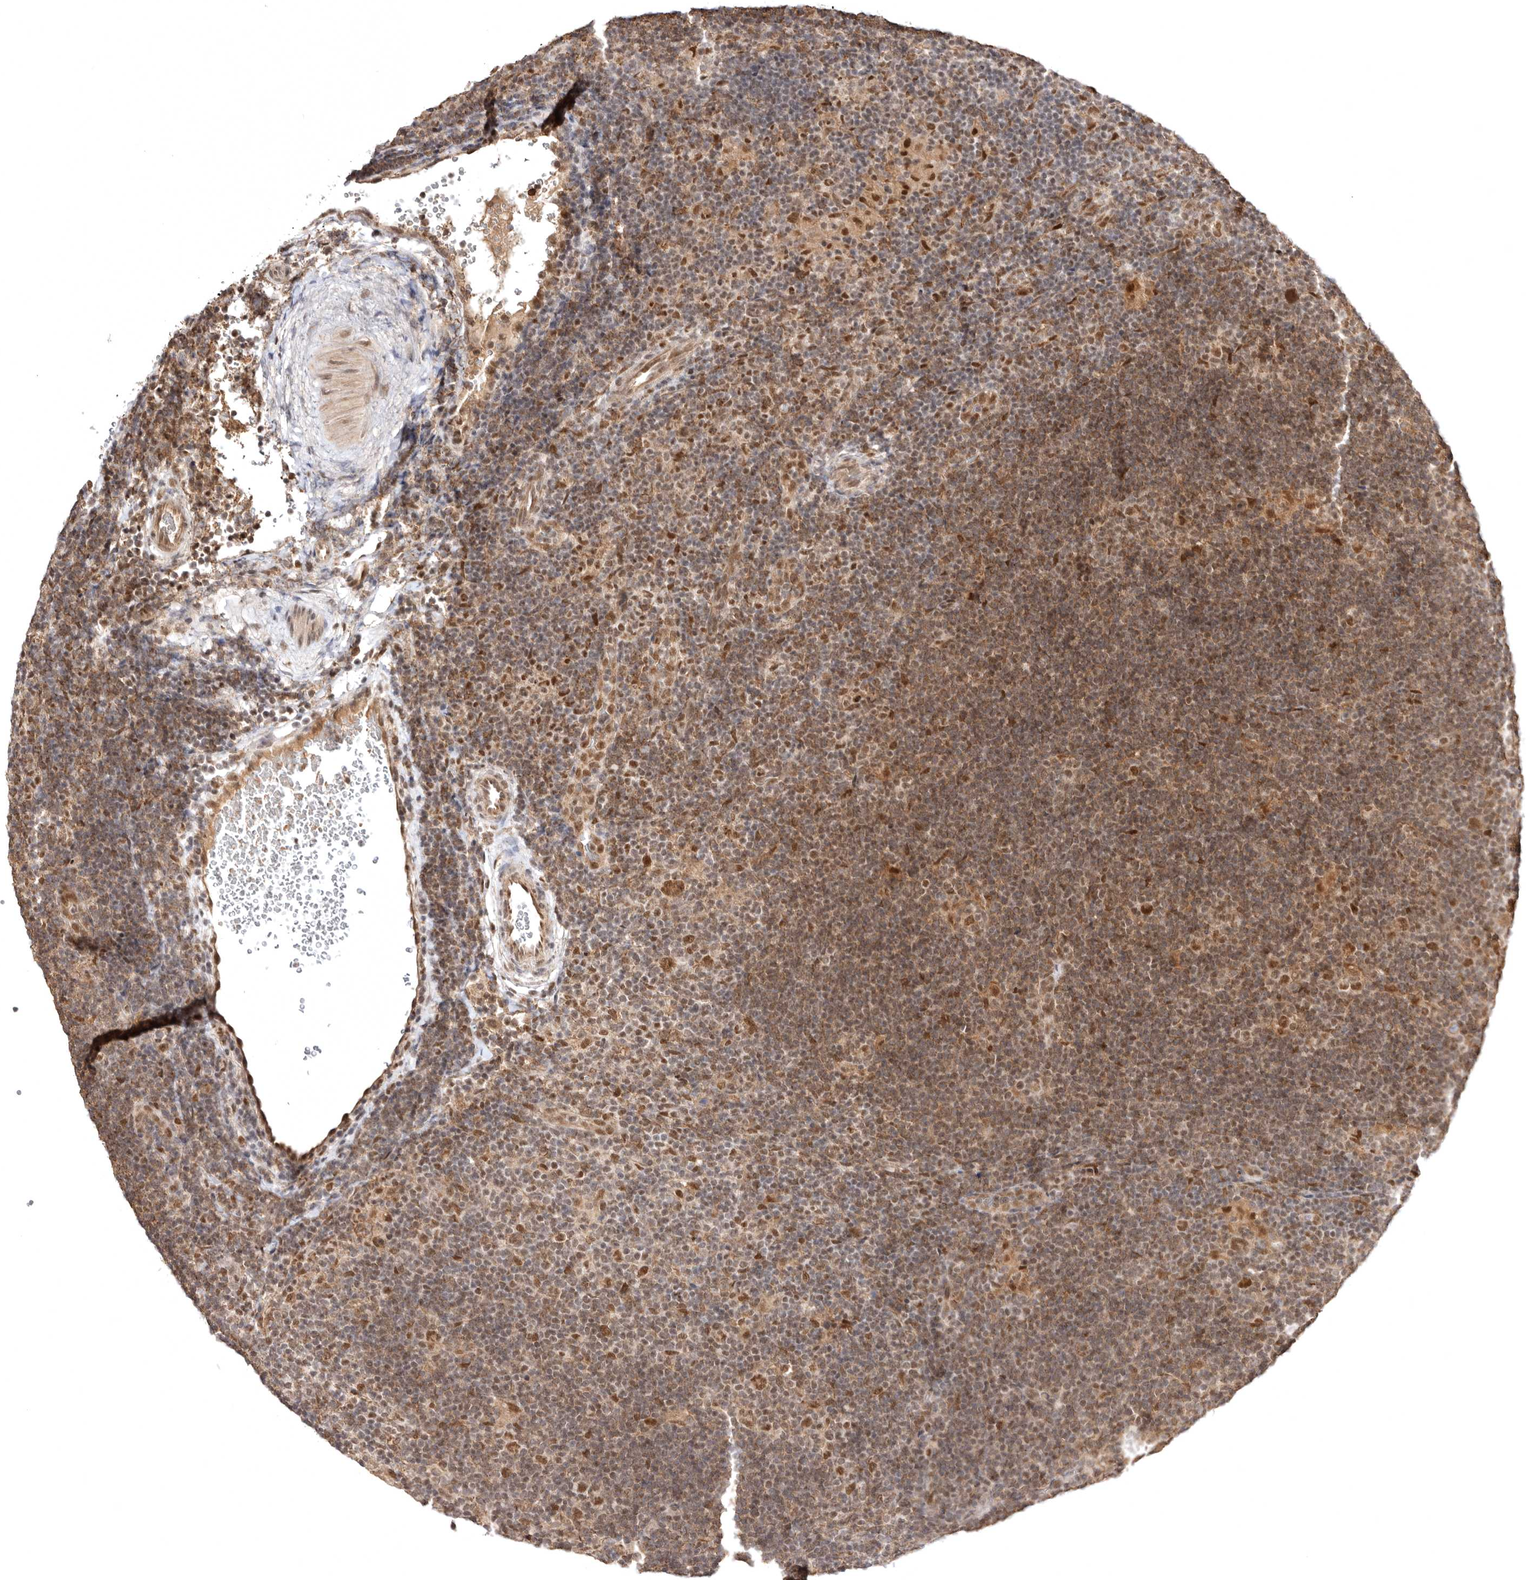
{"staining": {"intensity": "moderate", "quantity": ">75%", "location": "nuclear"}, "tissue": "lymphoma", "cell_type": "Tumor cells", "image_type": "cancer", "snomed": [{"axis": "morphology", "description": "Hodgkin's disease, NOS"}, {"axis": "topography", "description": "Lymph node"}], "caption": "Human lymphoma stained with a brown dye displays moderate nuclear positive positivity in approximately >75% of tumor cells.", "gene": "MED8", "patient": {"sex": "female", "age": 57}}